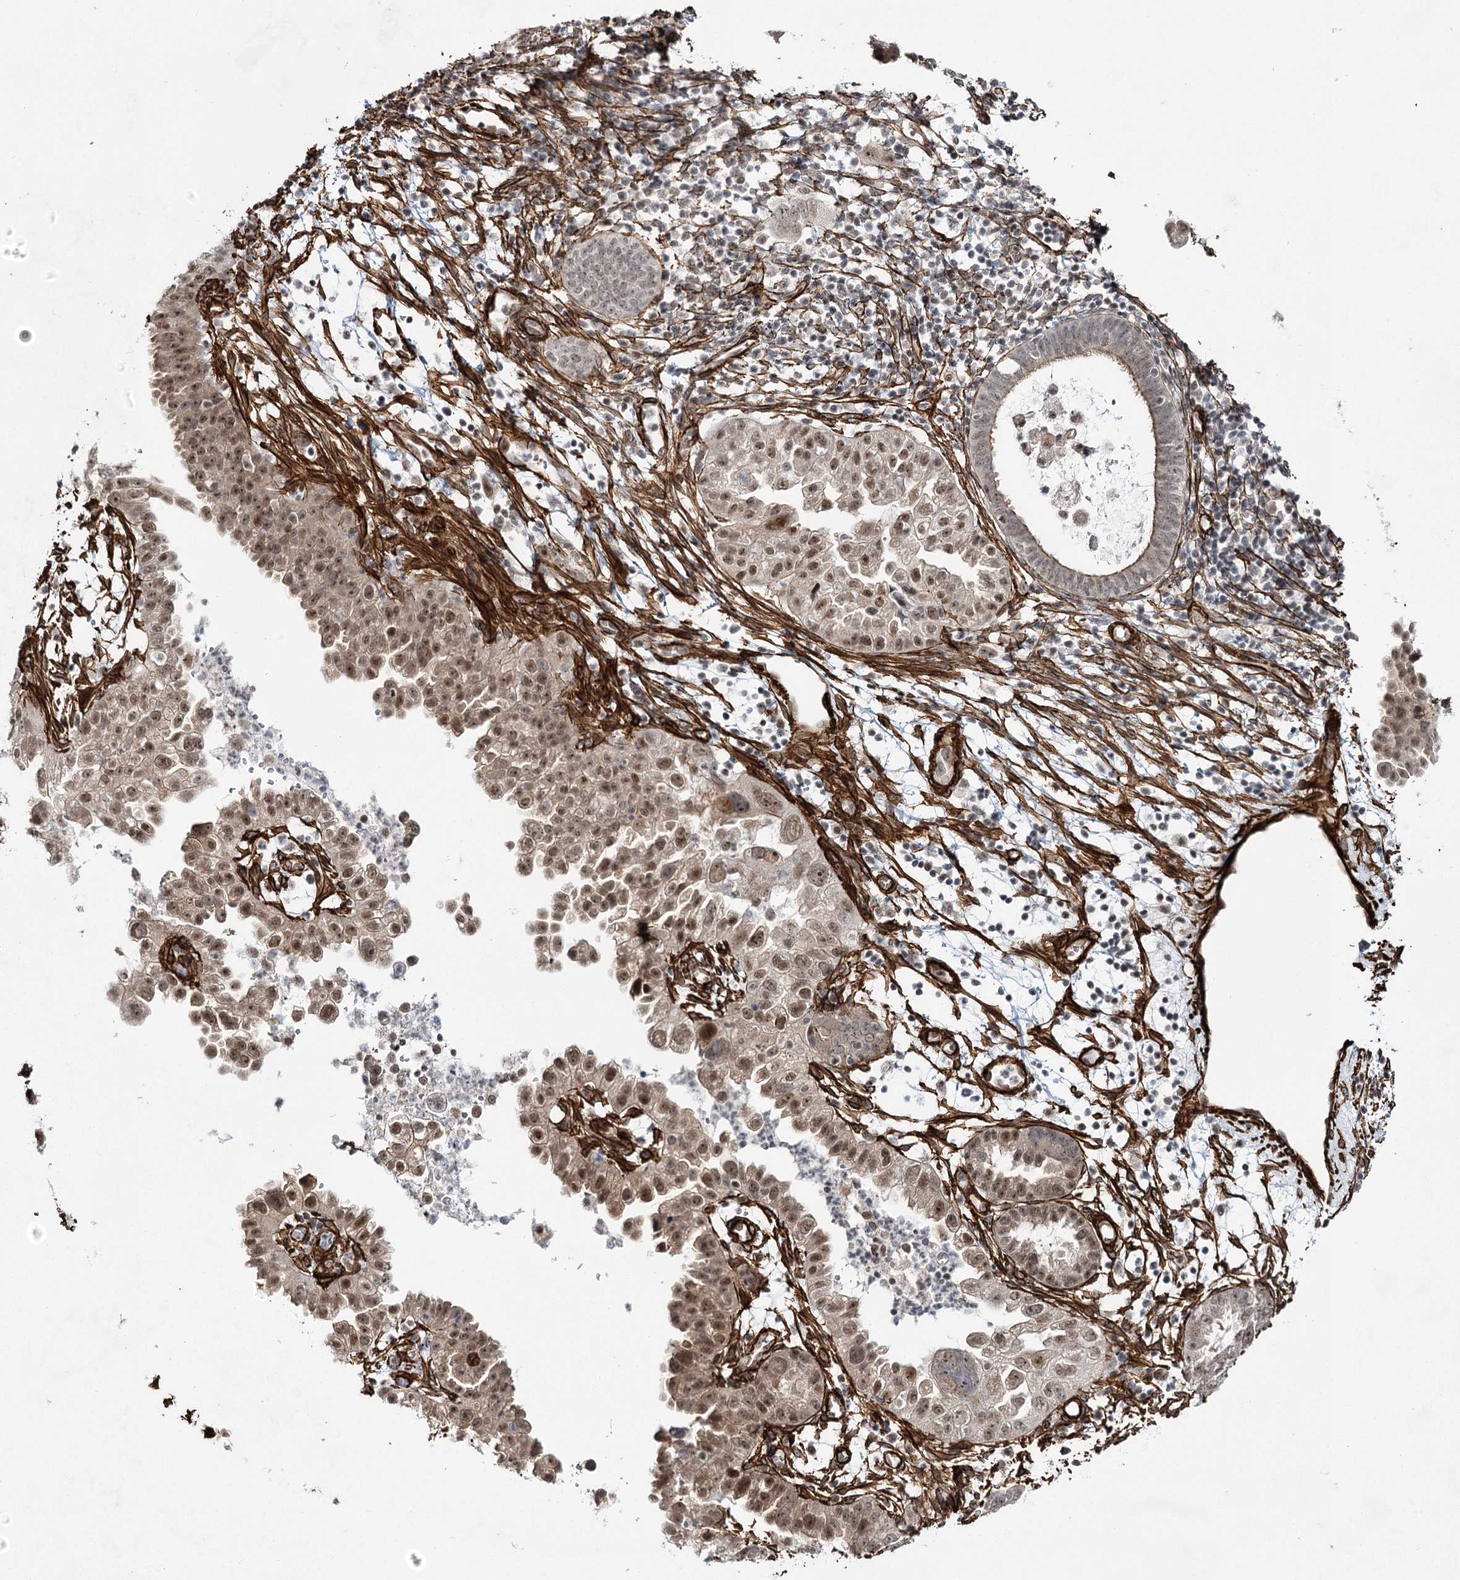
{"staining": {"intensity": "moderate", "quantity": "25%-75%", "location": "nuclear"}, "tissue": "endometrial cancer", "cell_type": "Tumor cells", "image_type": "cancer", "snomed": [{"axis": "morphology", "description": "Adenocarcinoma, NOS"}, {"axis": "topography", "description": "Endometrium"}], "caption": "Endometrial adenocarcinoma tissue demonstrates moderate nuclear expression in approximately 25%-75% of tumor cells, visualized by immunohistochemistry. (DAB (3,3'-diaminobenzidine) IHC, brown staining for protein, blue staining for nuclei).", "gene": "CWF19L1", "patient": {"sex": "female", "age": 85}}